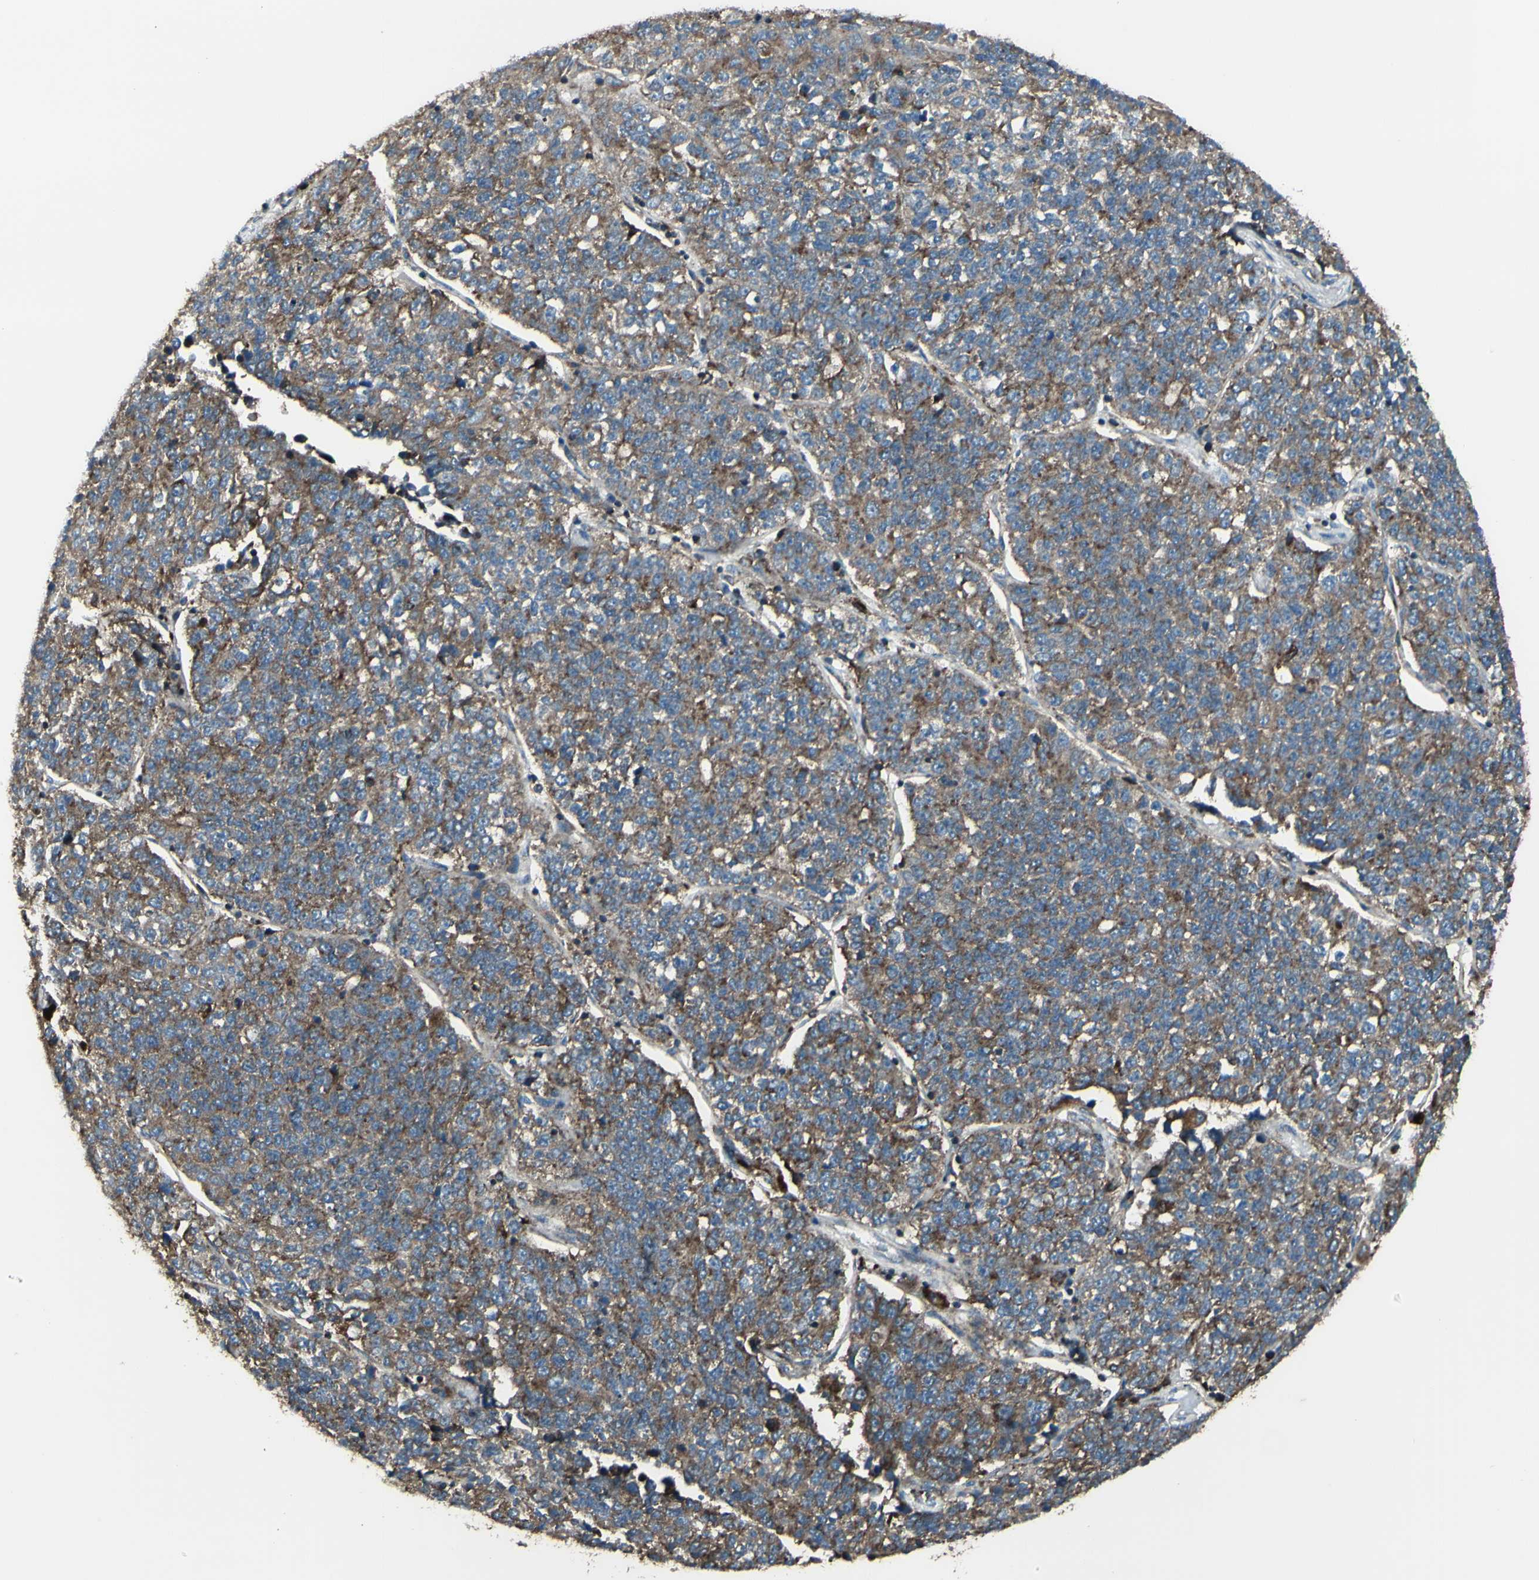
{"staining": {"intensity": "moderate", "quantity": ">75%", "location": "cytoplasmic/membranous"}, "tissue": "lung cancer", "cell_type": "Tumor cells", "image_type": "cancer", "snomed": [{"axis": "morphology", "description": "Adenocarcinoma, NOS"}, {"axis": "topography", "description": "Lung"}], "caption": "An immunohistochemistry micrograph of tumor tissue is shown. Protein staining in brown labels moderate cytoplasmic/membranous positivity in adenocarcinoma (lung) within tumor cells.", "gene": "NAPA", "patient": {"sex": "male", "age": 49}}